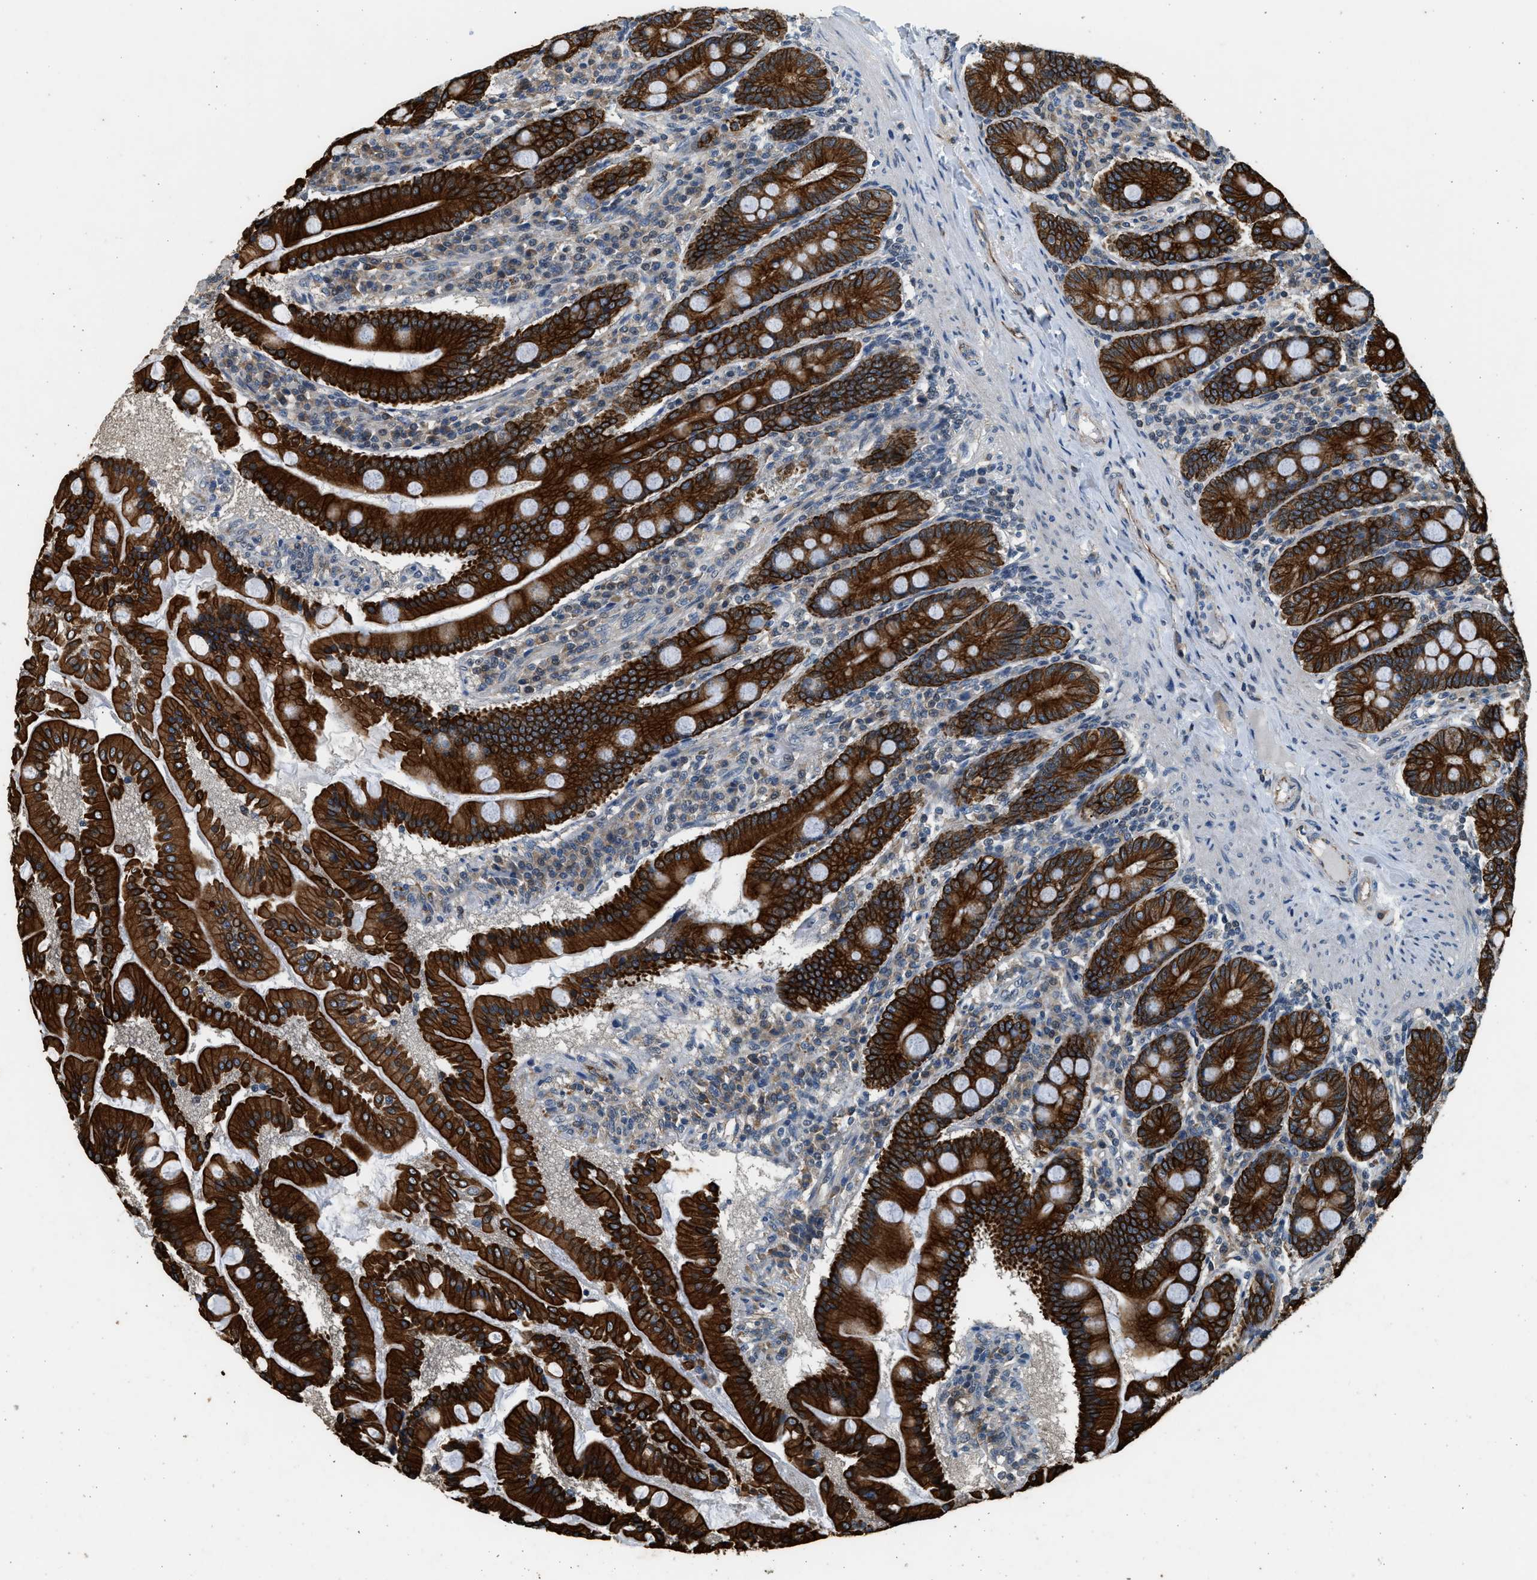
{"staining": {"intensity": "strong", "quantity": ">75%", "location": "cytoplasmic/membranous"}, "tissue": "duodenum", "cell_type": "Glandular cells", "image_type": "normal", "snomed": [{"axis": "morphology", "description": "Normal tissue, NOS"}, {"axis": "topography", "description": "Duodenum"}], "caption": "Duodenum stained for a protein demonstrates strong cytoplasmic/membranous positivity in glandular cells. The staining was performed using DAB (3,3'-diaminobenzidine), with brown indicating positive protein expression. Nuclei are stained blue with hematoxylin.", "gene": "PCLO", "patient": {"sex": "male", "age": 50}}